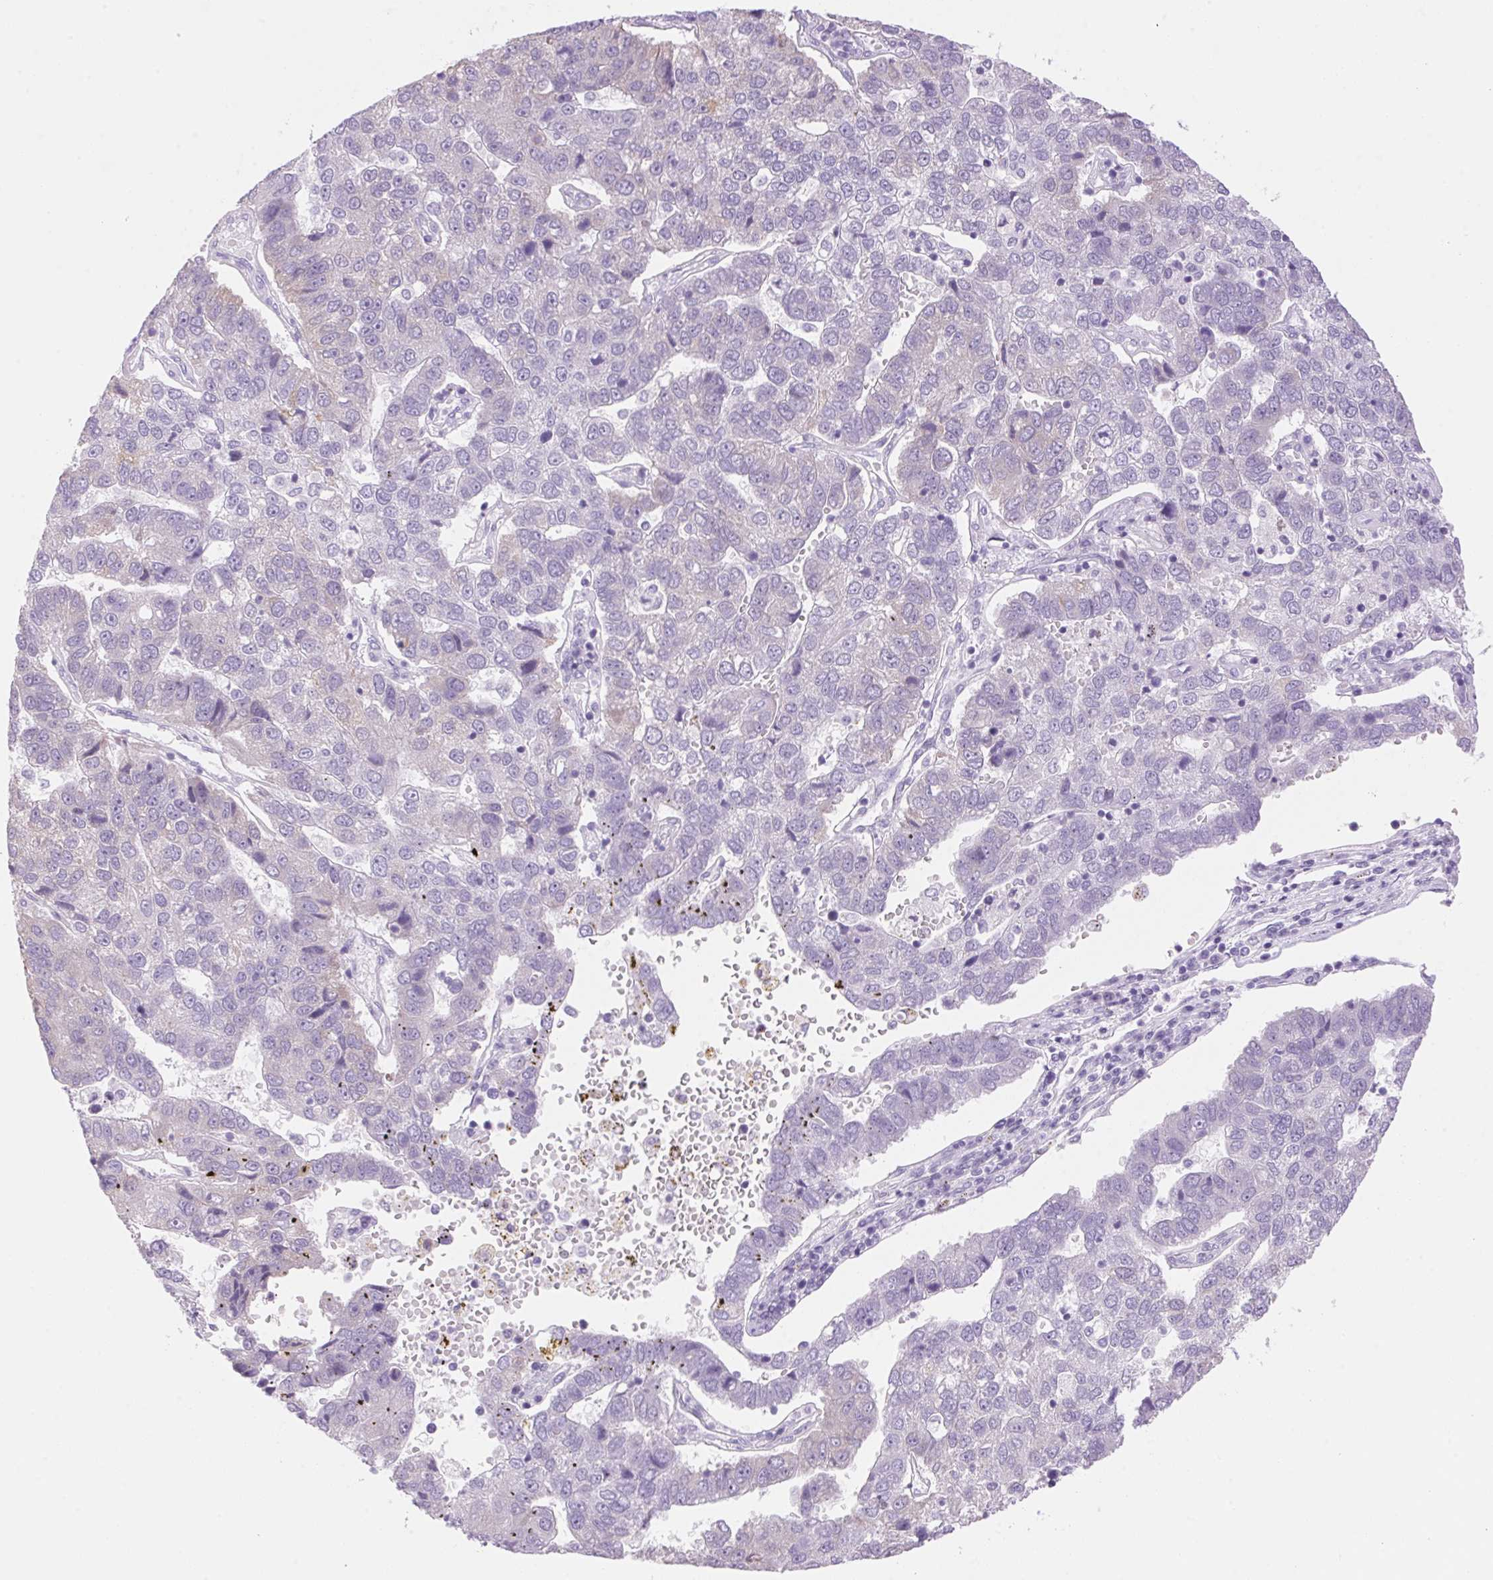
{"staining": {"intensity": "negative", "quantity": "none", "location": "none"}, "tissue": "pancreatic cancer", "cell_type": "Tumor cells", "image_type": "cancer", "snomed": [{"axis": "morphology", "description": "Adenocarcinoma, NOS"}, {"axis": "topography", "description": "Pancreas"}], "caption": "Immunohistochemical staining of adenocarcinoma (pancreatic) shows no significant staining in tumor cells. (Stains: DAB immunohistochemistry (IHC) with hematoxylin counter stain, Microscopy: brightfield microscopy at high magnification).", "gene": "DHCR24", "patient": {"sex": "female", "age": 61}}